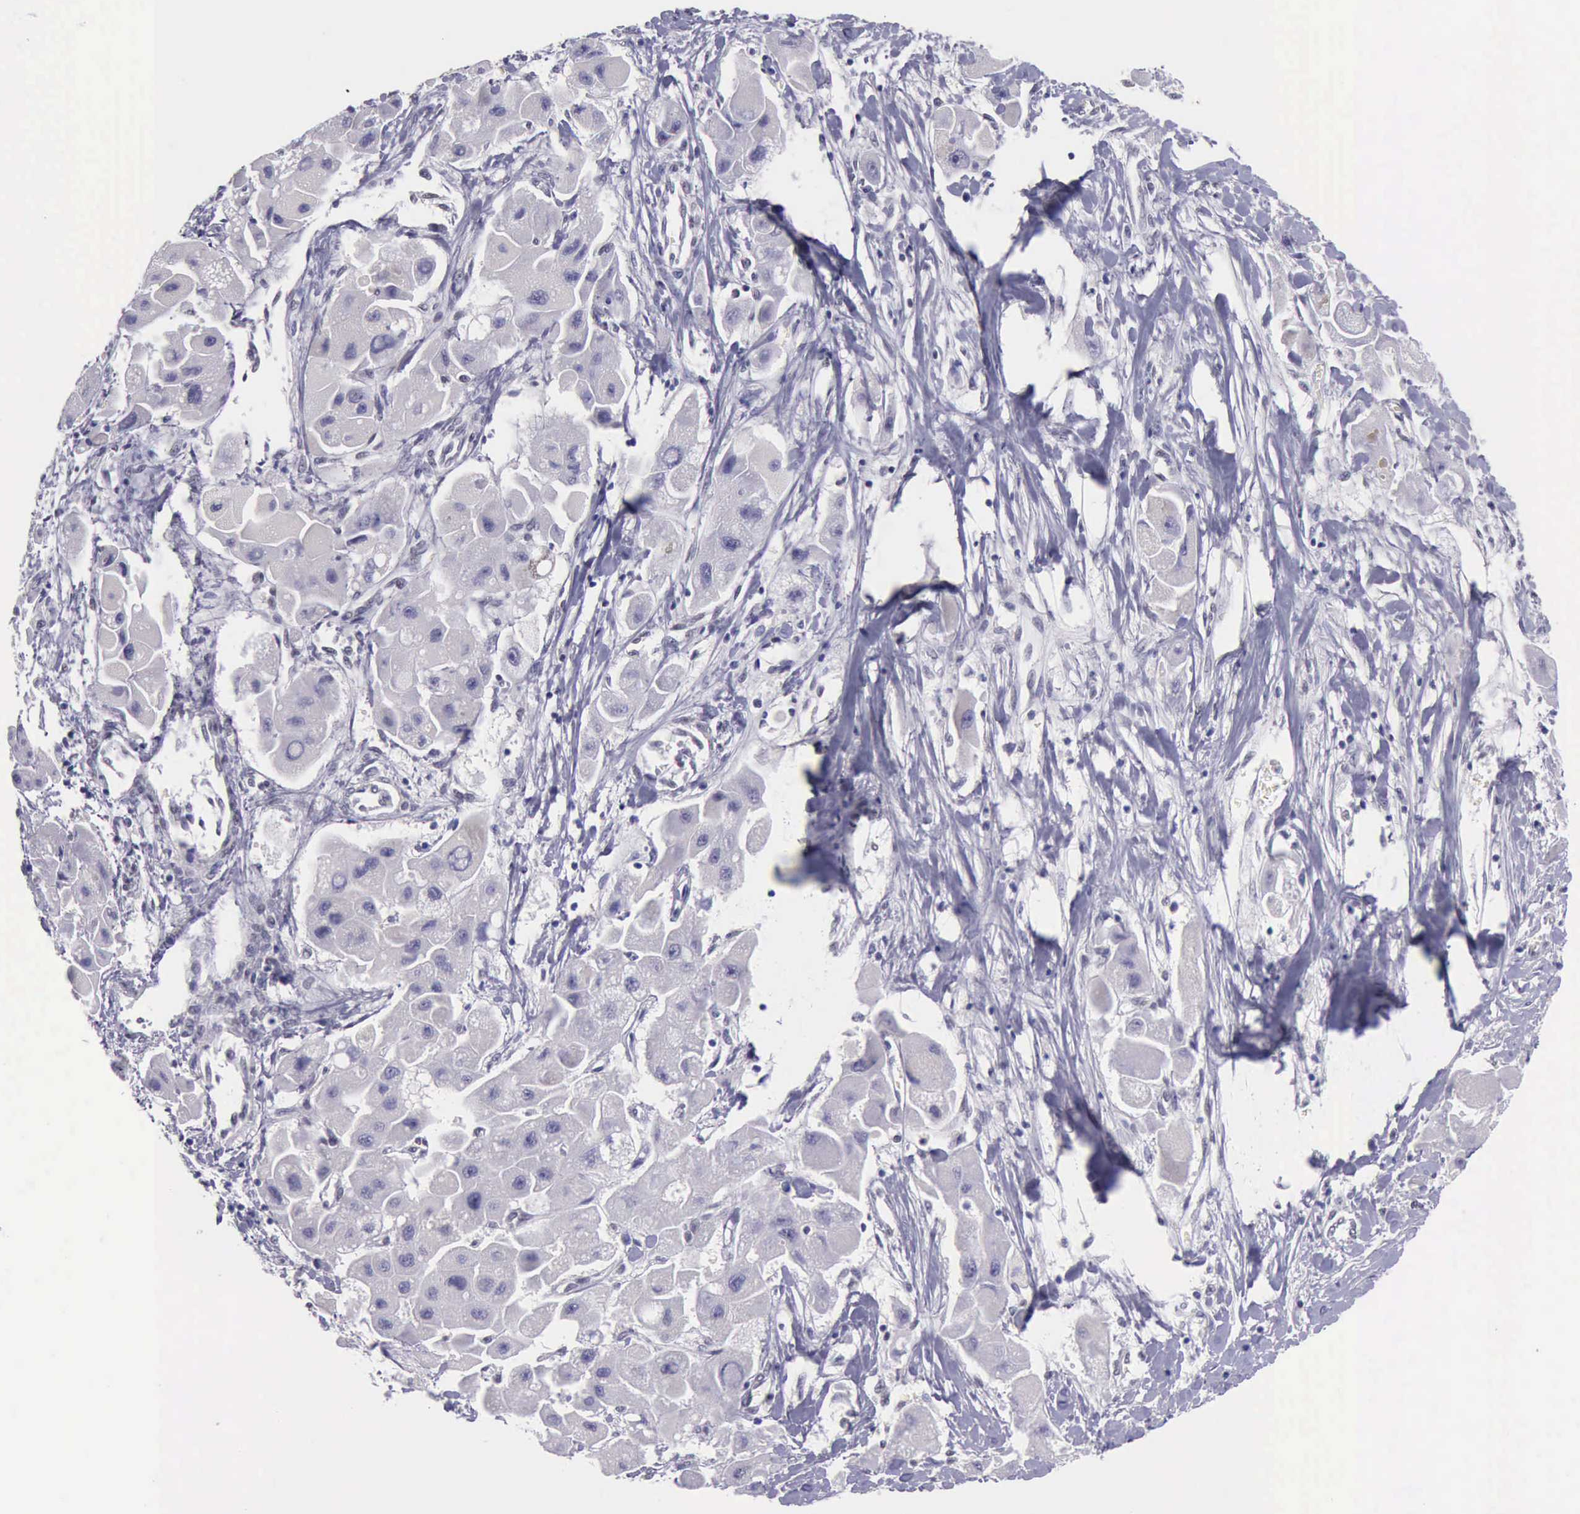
{"staining": {"intensity": "negative", "quantity": "none", "location": "none"}, "tissue": "liver cancer", "cell_type": "Tumor cells", "image_type": "cancer", "snomed": [{"axis": "morphology", "description": "Carcinoma, Hepatocellular, NOS"}, {"axis": "topography", "description": "Liver"}], "caption": "The photomicrograph reveals no significant expression in tumor cells of liver cancer (hepatocellular carcinoma). Brightfield microscopy of IHC stained with DAB (brown) and hematoxylin (blue), captured at high magnification.", "gene": "EP300", "patient": {"sex": "male", "age": 24}}